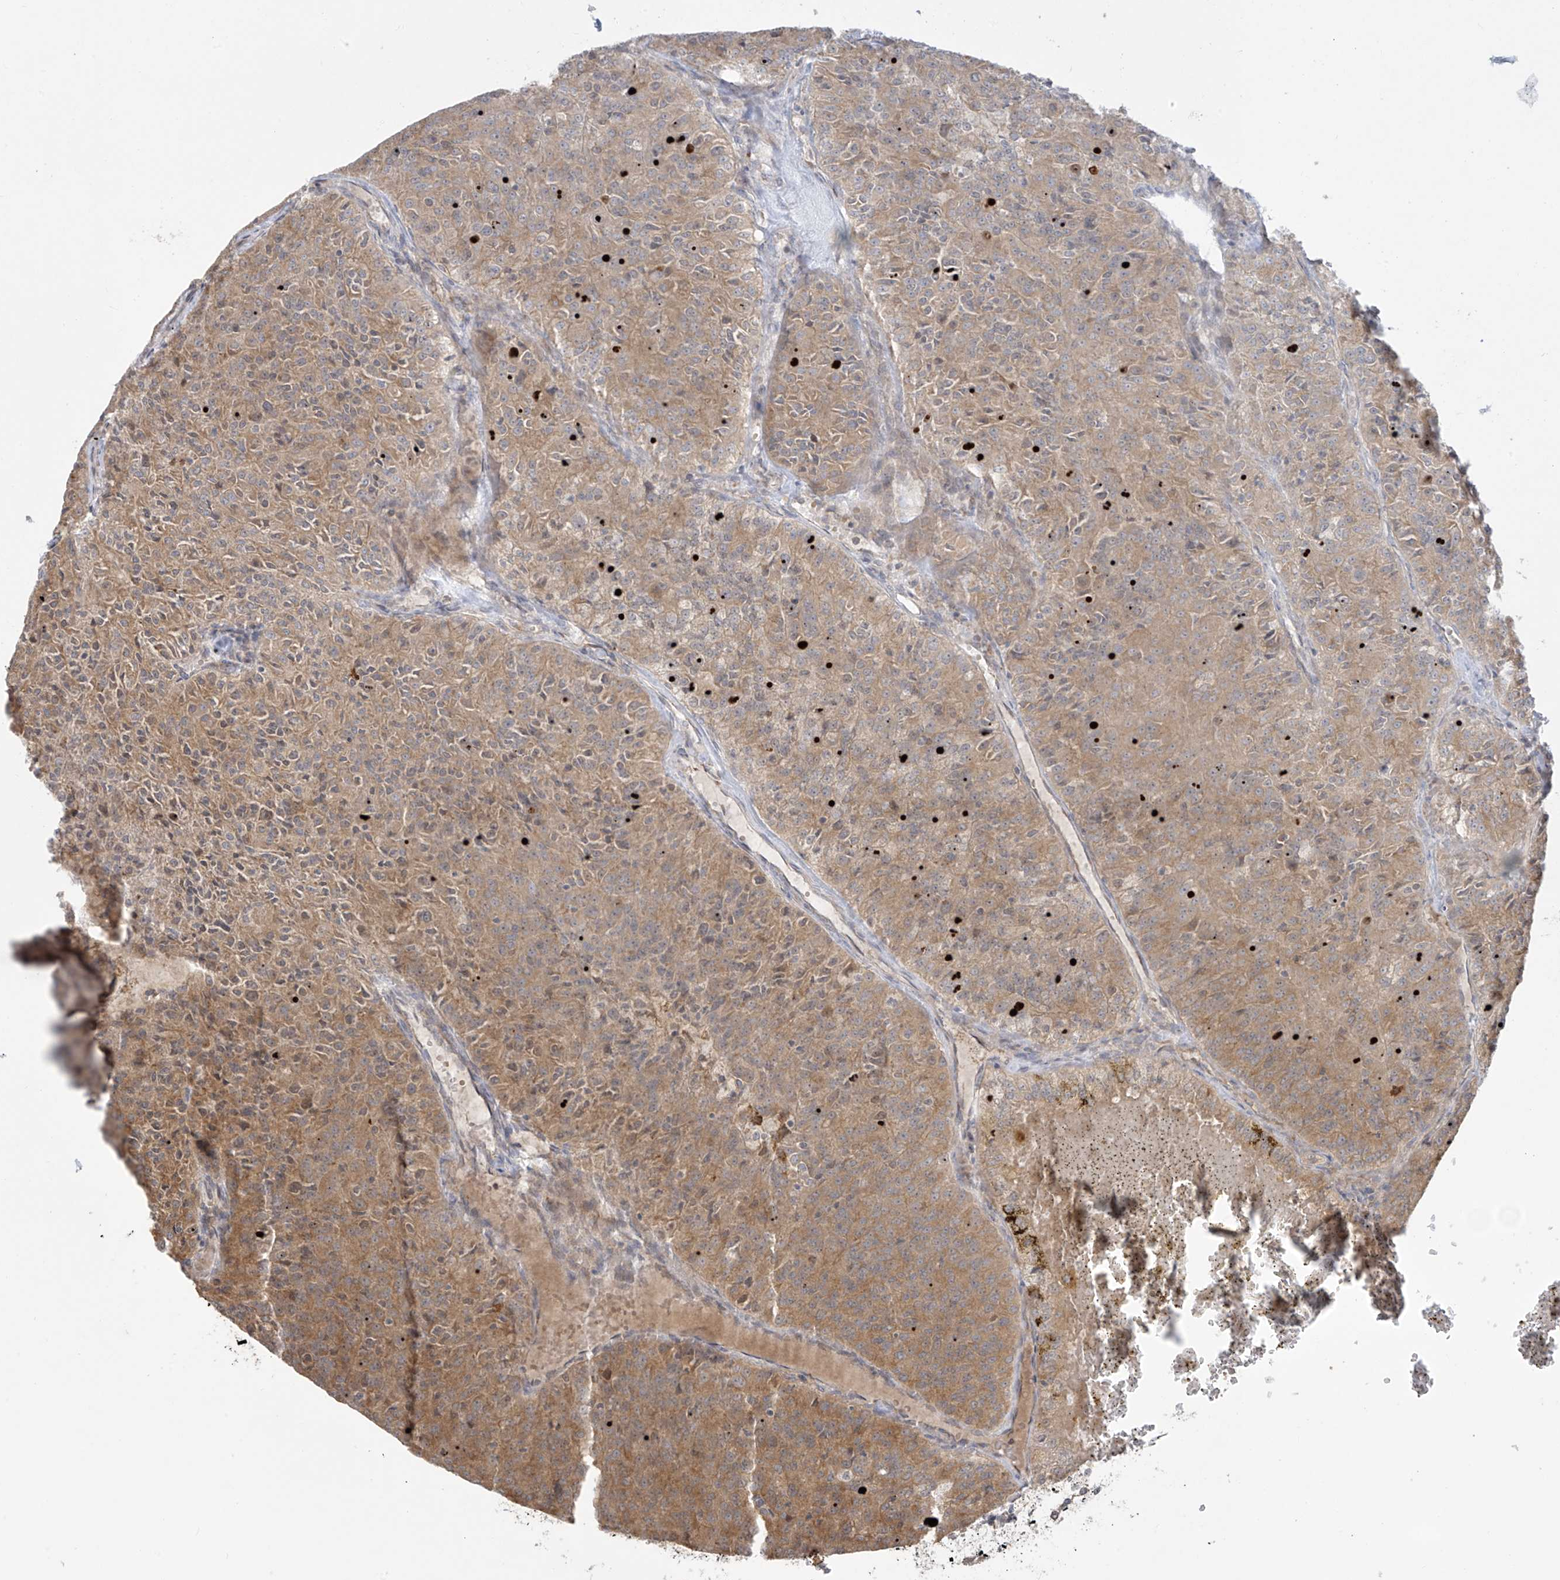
{"staining": {"intensity": "moderate", "quantity": ">75%", "location": "cytoplasmic/membranous"}, "tissue": "renal cancer", "cell_type": "Tumor cells", "image_type": "cancer", "snomed": [{"axis": "morphology", "description": "Adenocarcinoma, NOS"}, {"axis": "topography", "description": "Kidney"}], "caption": "Human renal adenocarcinoma stained with a protein marker exhibits moderate staining in tumor cells.", "gene": "PPAT", "patient": {"sex": "female", "age": 63}}